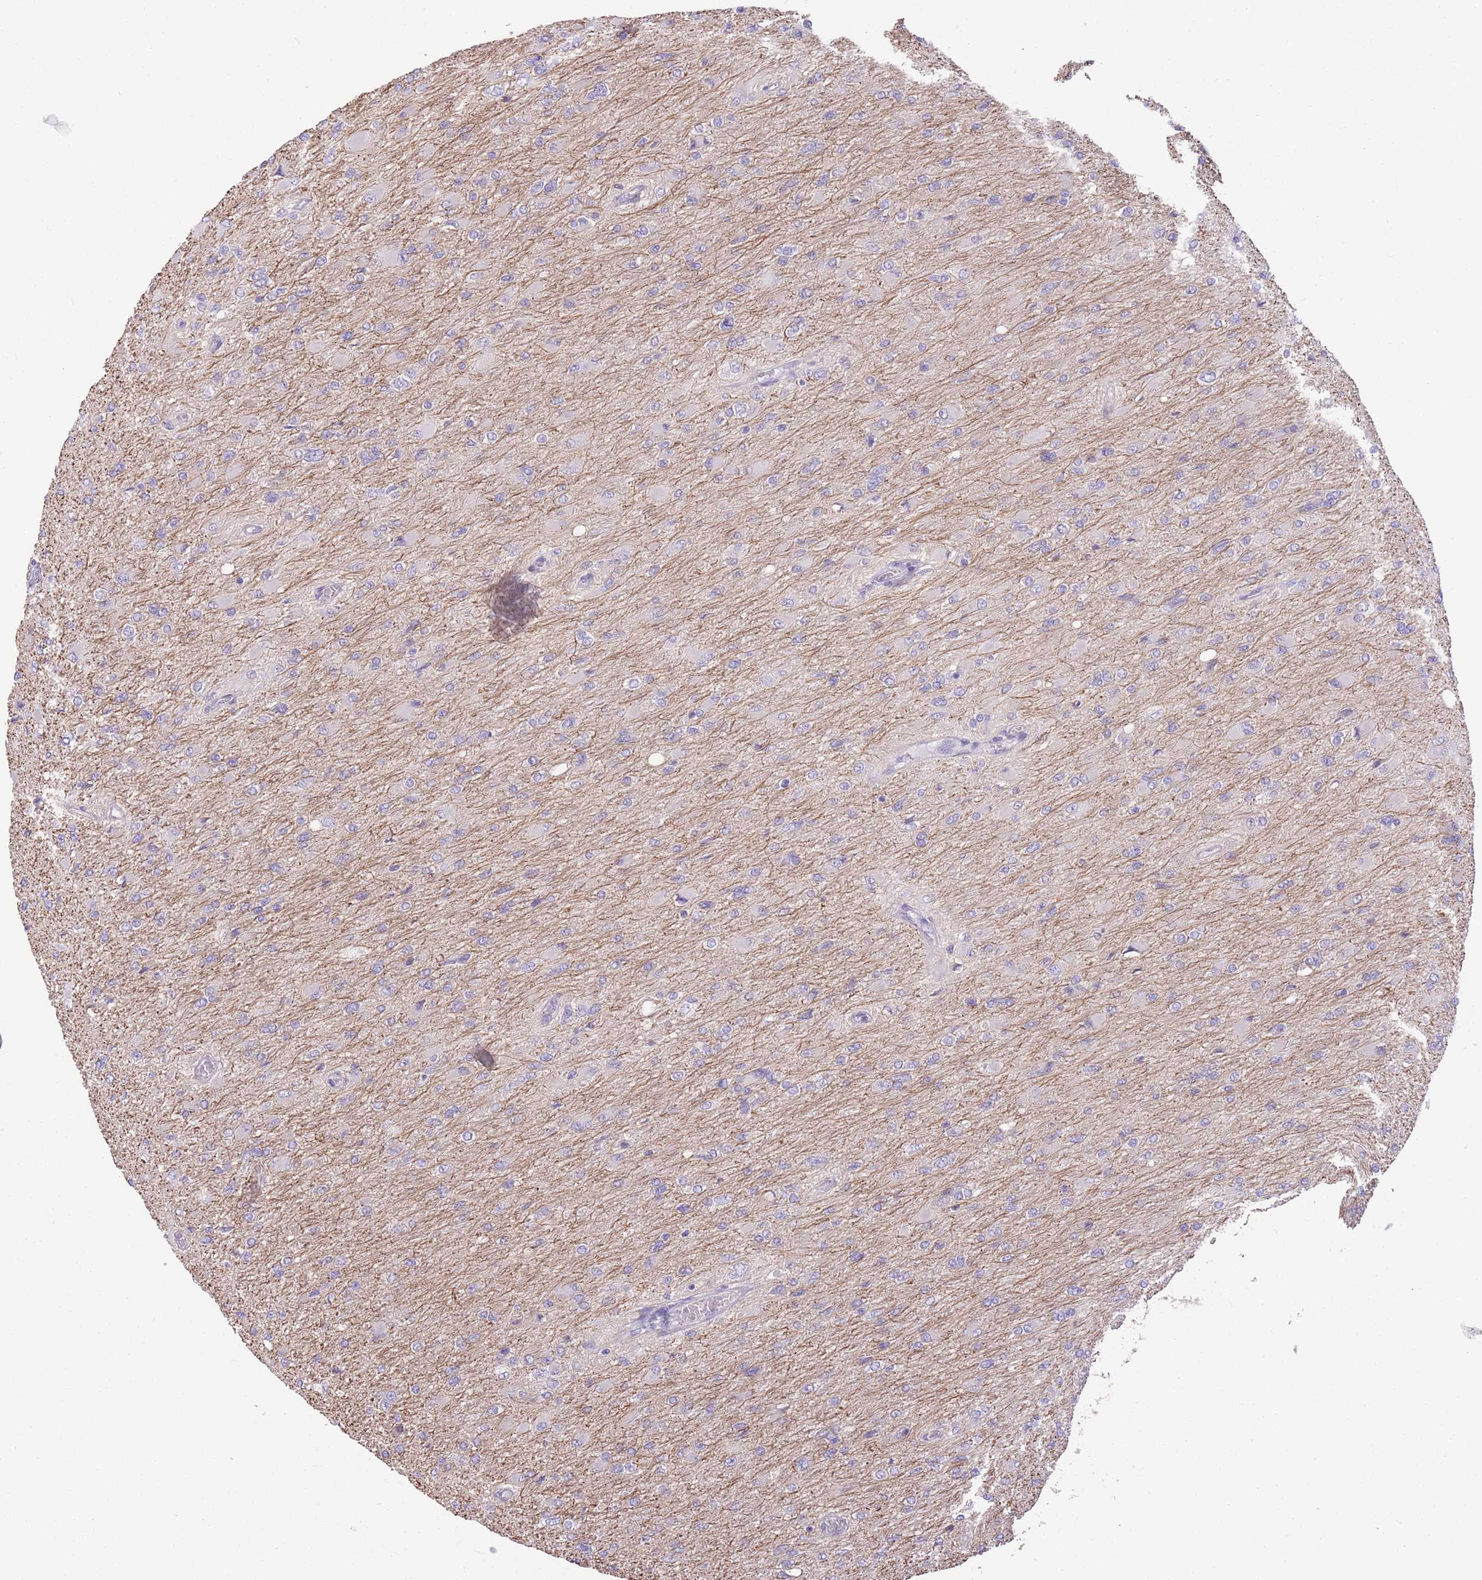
{"staining": {"intensity": "negative", "quantity": "none", "location": "none"}, "tissue": "glioma", "cell_type": "Tumor cells", "image_type": "cancer", "snomed": [{"axis": "morphology", "description": "Glioma, malignant, High grade"}, {"axis": "topography", "description": "Cerebral cortex"}], "caption": "A high-resolution photomicrograph shows immunohistochemistry (IHC) staining of glioma, which exhibits no significant positivity in tumor cells.", "gene": "WDR70", "patient": {"sex": "female", "age": 36}}